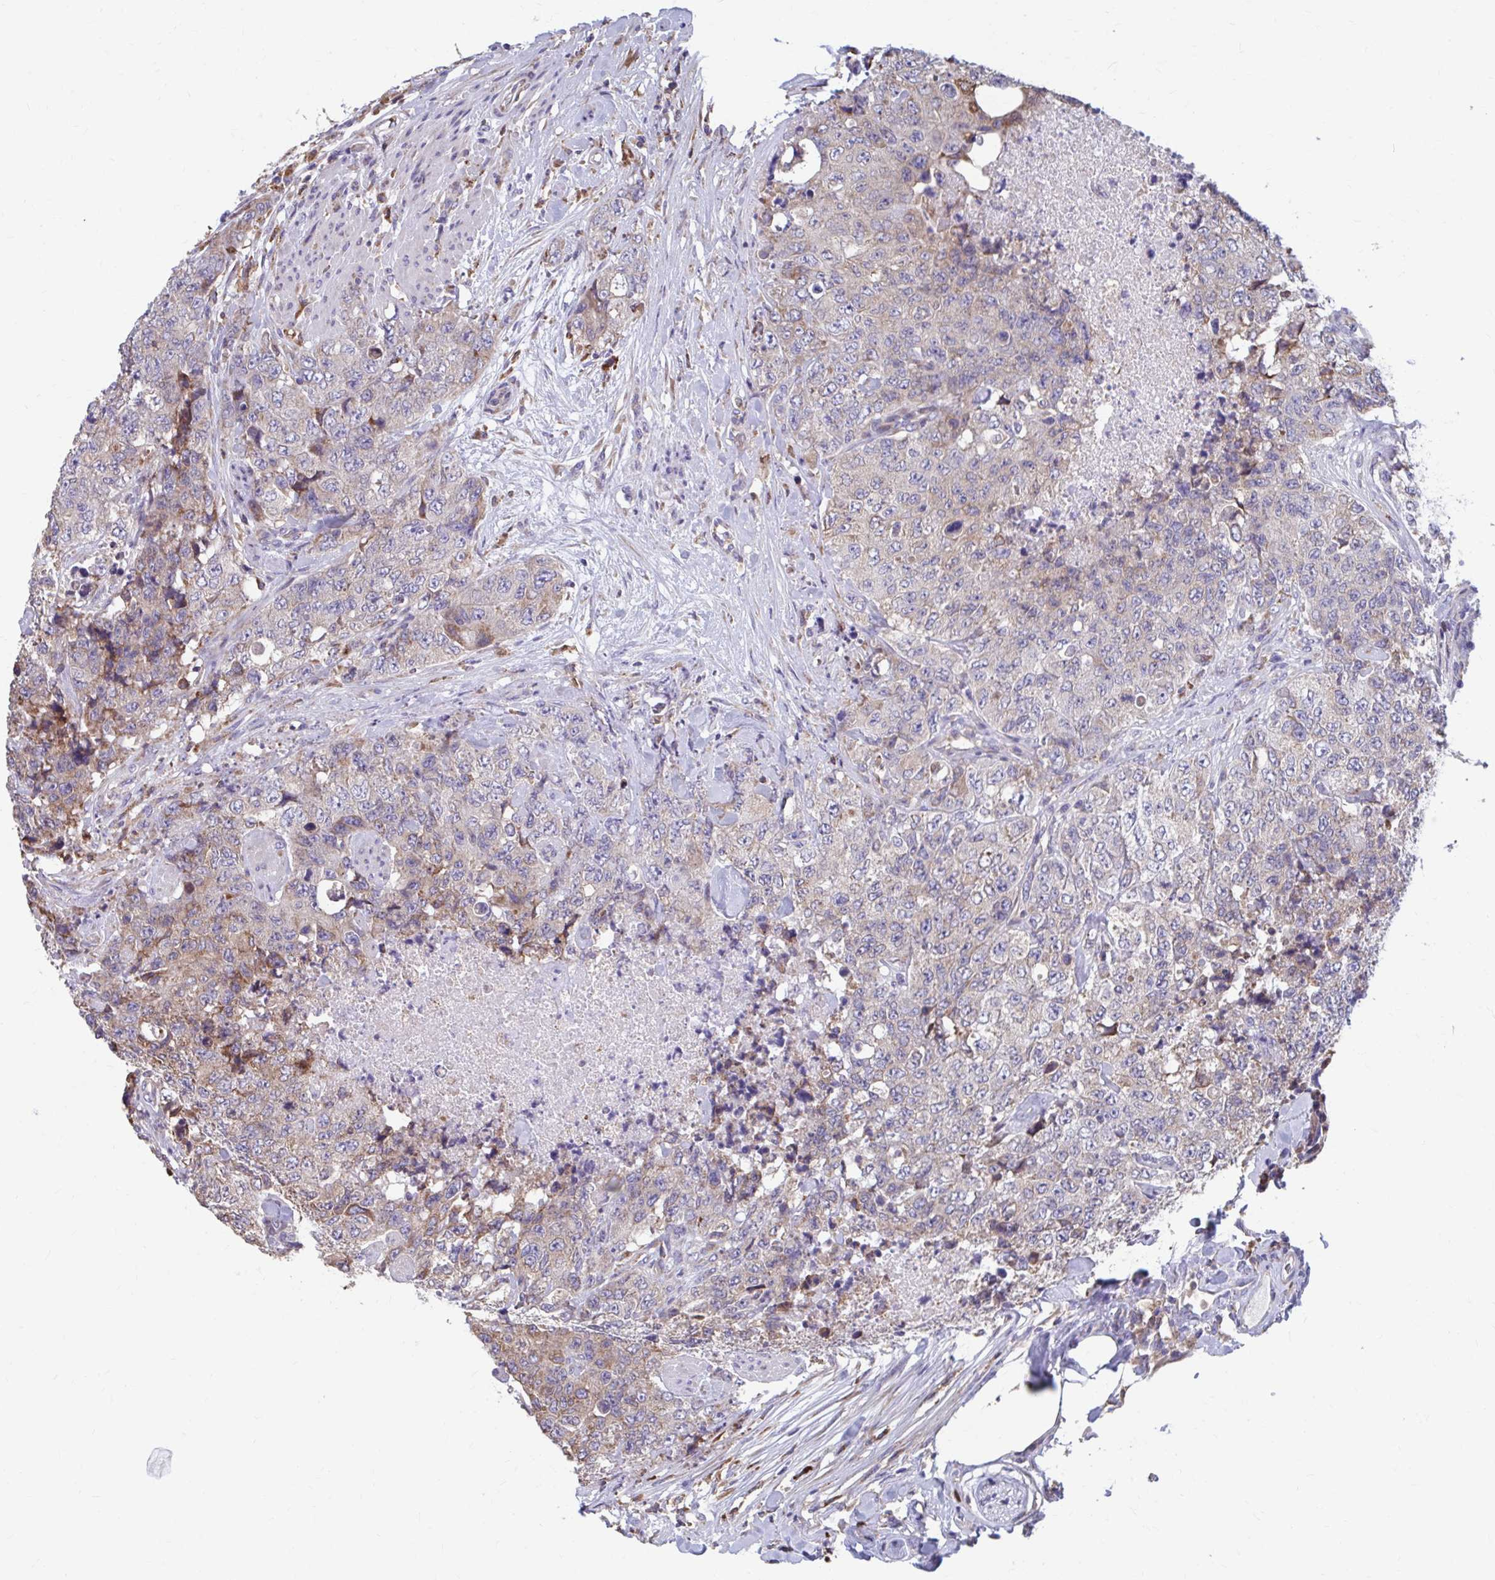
{"staining": {"intensity": "weak", "quantity": ">75%", "location": "cytoplasmic/membranous"}, "tissue": "urothelial cancer", "cell_type": "Tumor cells", "image_type": "cancer", "snomed": [{"axis": "morphology", "description": "Urothelial carcinoma, High grade"}, {"axis": "topography", "description": "Urinary bladder"}], "caption": "Human high-grade urothelial carcinoma stained with a protein marker displays weak staining in tumor cells.", "gene": "FKBP2", "patient": {"sex": "female", "age": 78}}